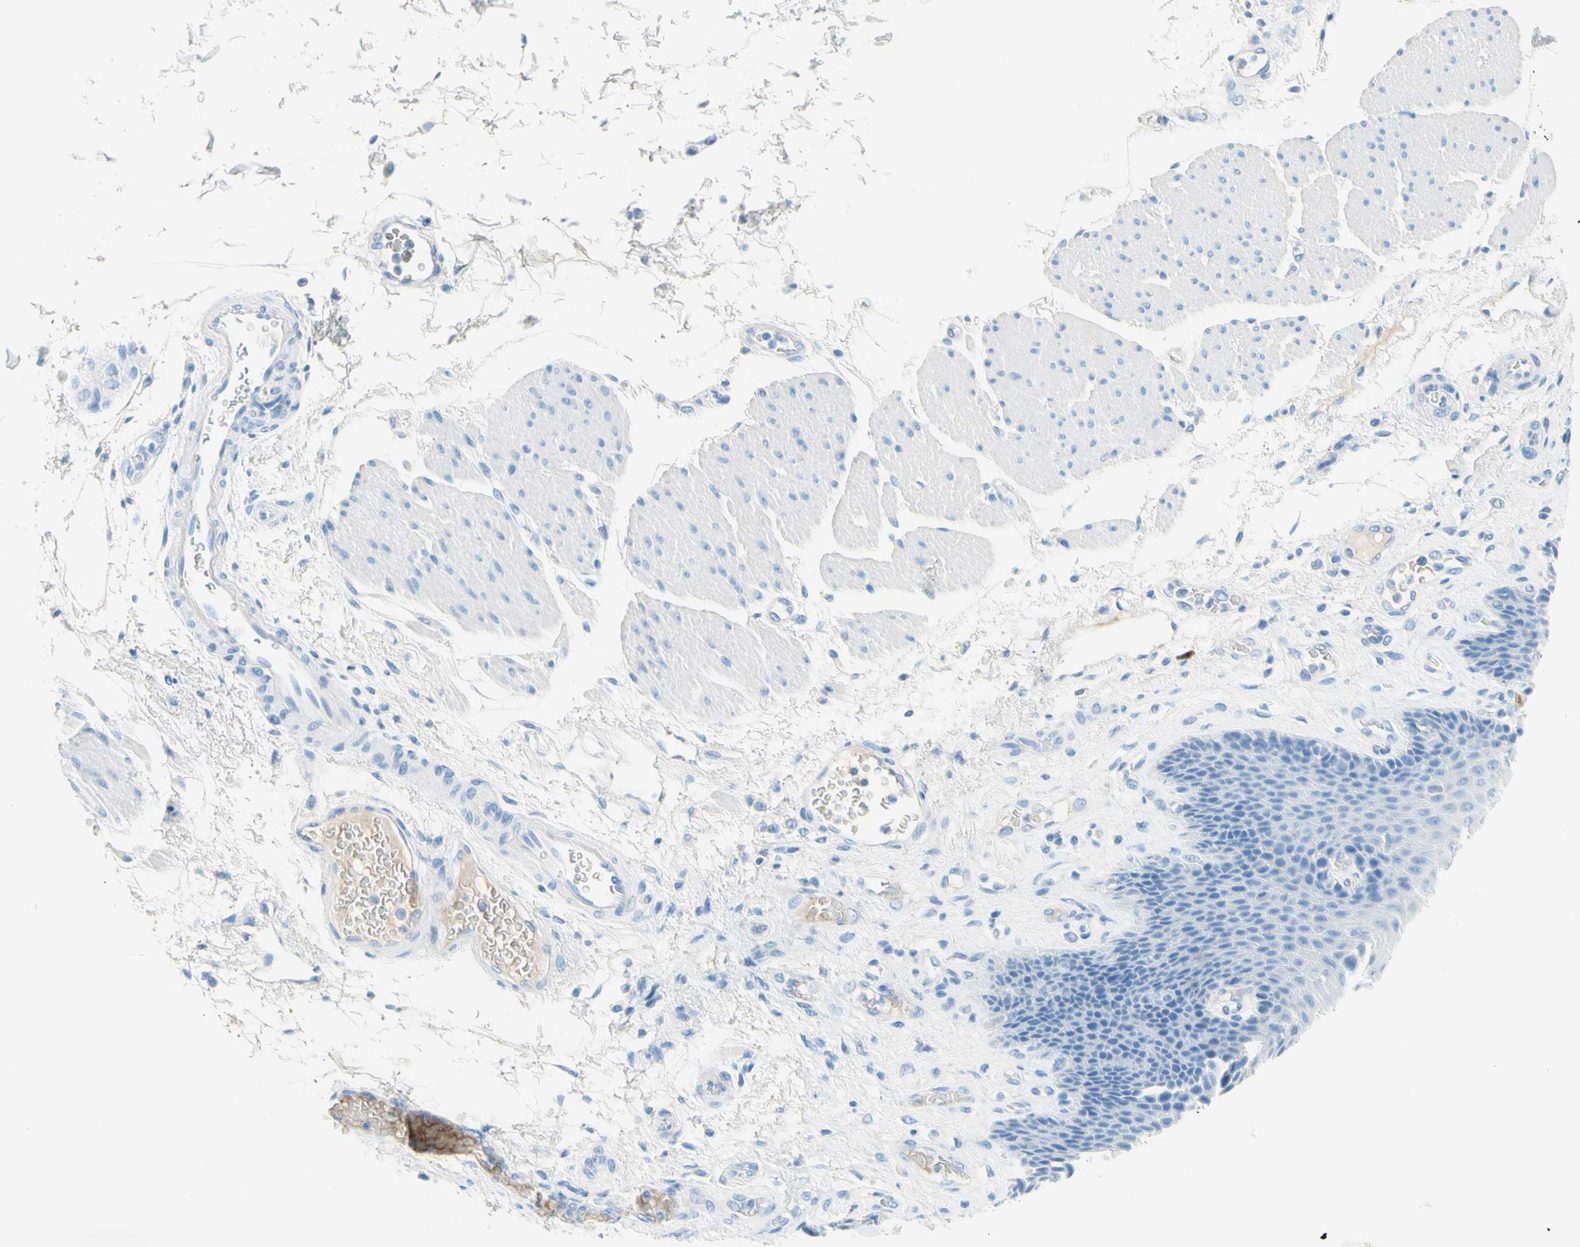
{"staining": {"intensity": "negative", "quantity": "none", "location": "none"}, "tissue": "esophagus", "cell_type": "Squamous epithelial cells", "image_type": "normal", "snomed": [{"axis": "morphology", "description": "Normal tissue, NOS"}, {"axis": "topography", "description": "Esophagus"}], "caption": "Immunohistochemistry (IHC) of unremarkable esophagus demonstrates no positivity in squamous epithelial cells.", "gene": "IL6ST", "patient": {"sex": "female", "age": 72}}